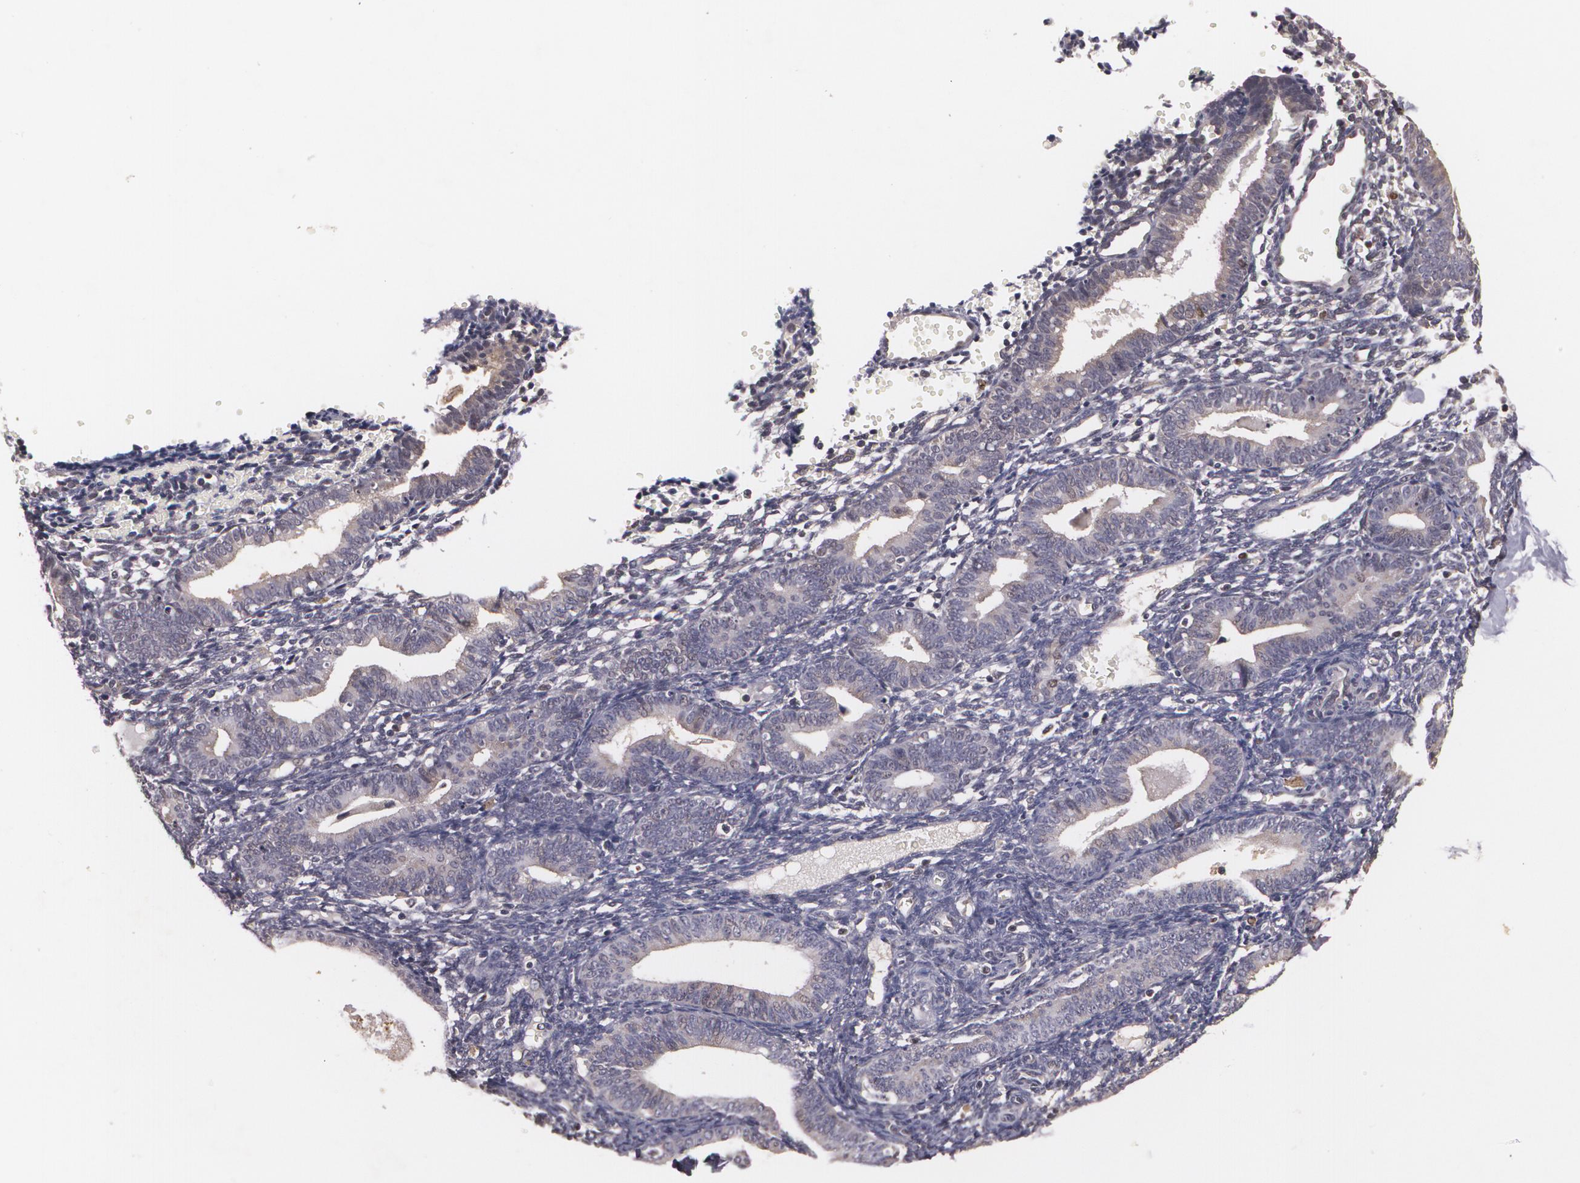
{"staining": {"intensity": "negative", "quantity": "none", "location": "none"}, "tissue": "endometrium", "cell_type": "Cells in endometrial stroma", "image_type": "normal", "snomed": [{"axis": "morphology", "description": "Normal tissue, NOS"}, {"axis": "topography", "description": "Endometrium"}], "caption": "Endometrium stained for a protein using IHC shows no positivity cells in endometrial stroma.", "gene": "BRCA1", "patient": {"sex": "female", "age": 61}}